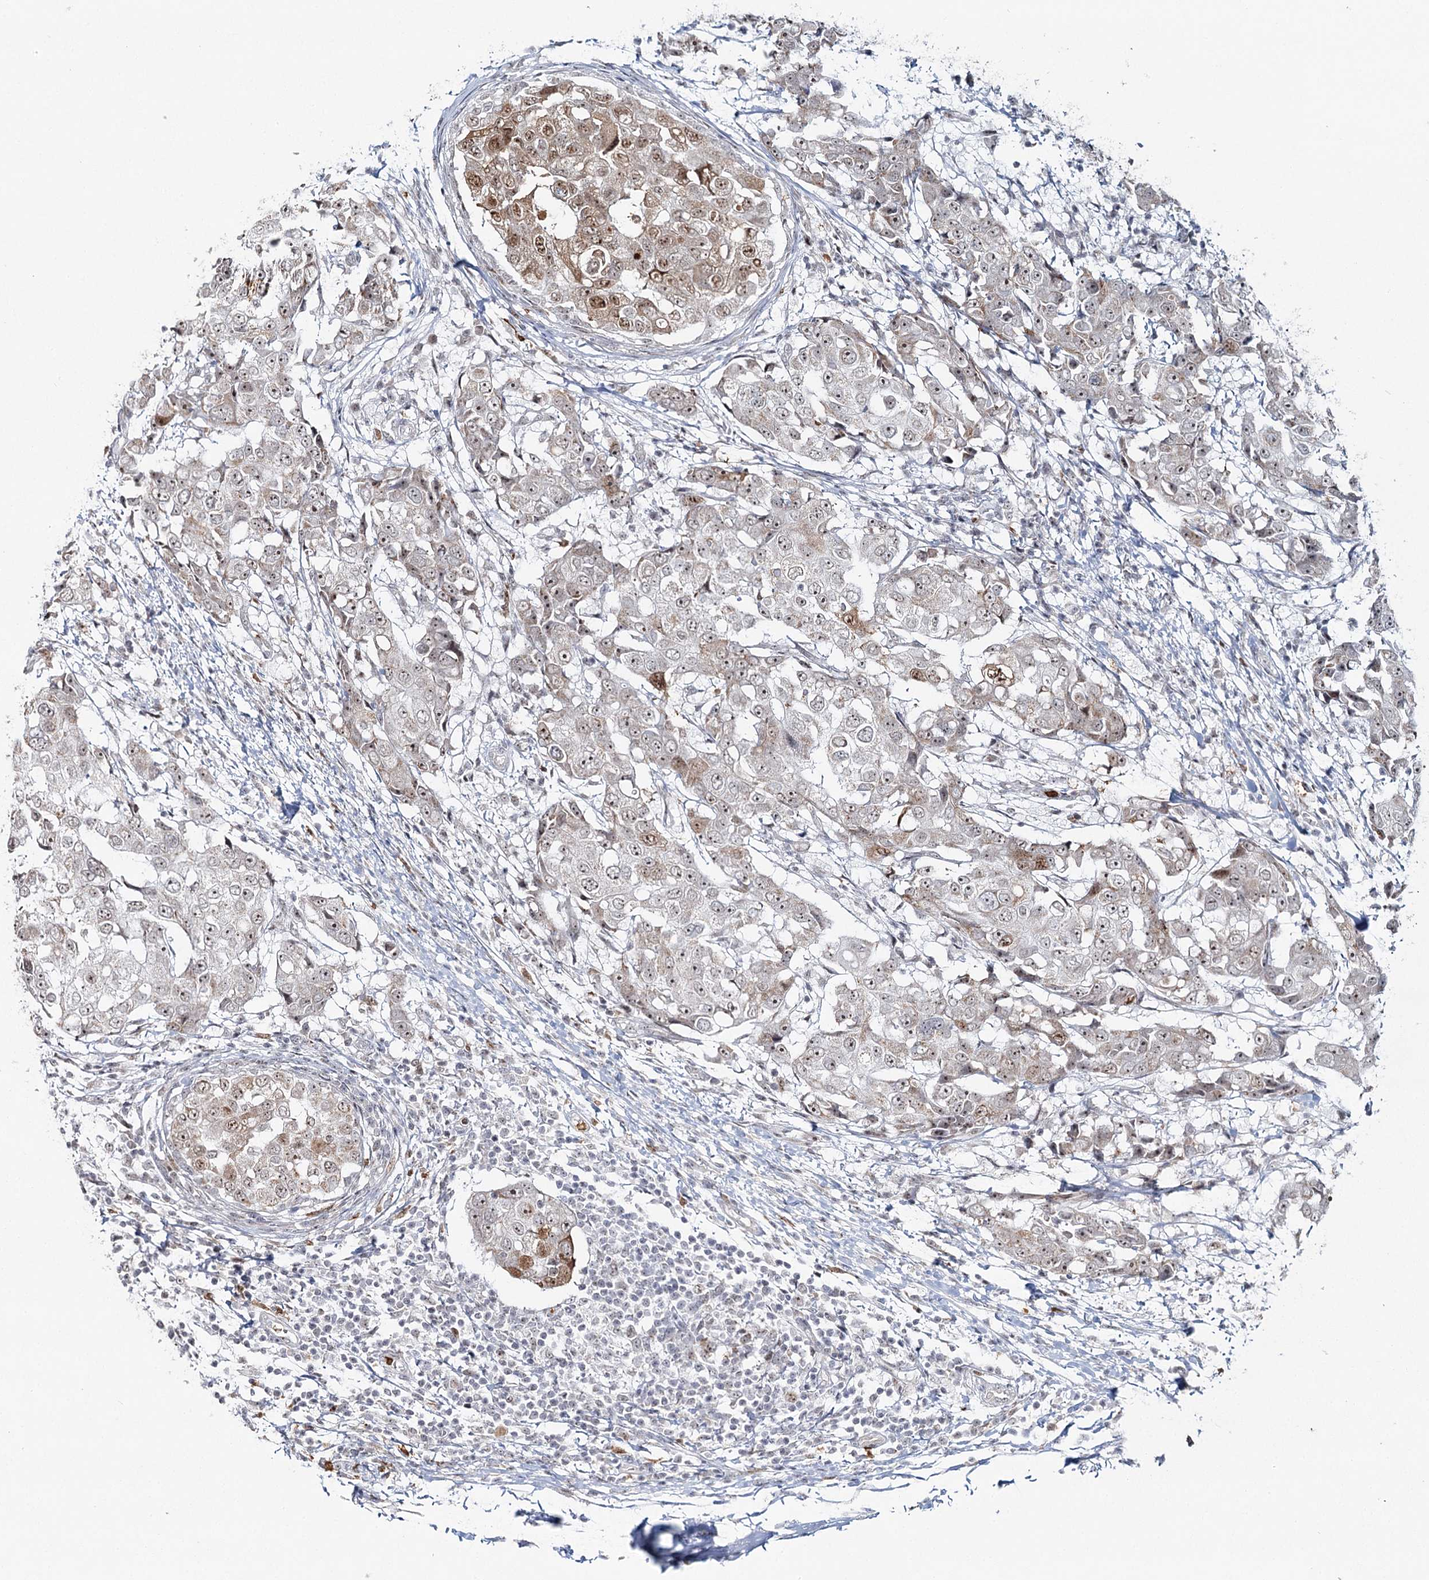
{"staining": {"intensity": "weak", "quantity": "25%-75%", "location": "cytoplasmic/membranous,nuclear"}, "tissue": "breast cancer", "cell_type": "Tumor cells", "image_type": "cancer", "snomed": [{"axis": "morphology", "description": "Duct carcinoma"}, {"axis": "topography", "description": "Breast"}], "caption": "Breast cancer (intraductal carcinoma) stained for a protein (brown) exhibits weak cytoplasmic/membranous and nuclear positive expression in about 25%-75% of tumor cells.", "gene": "ATAD1", "patient": {"sex": "female", "age": 27}}